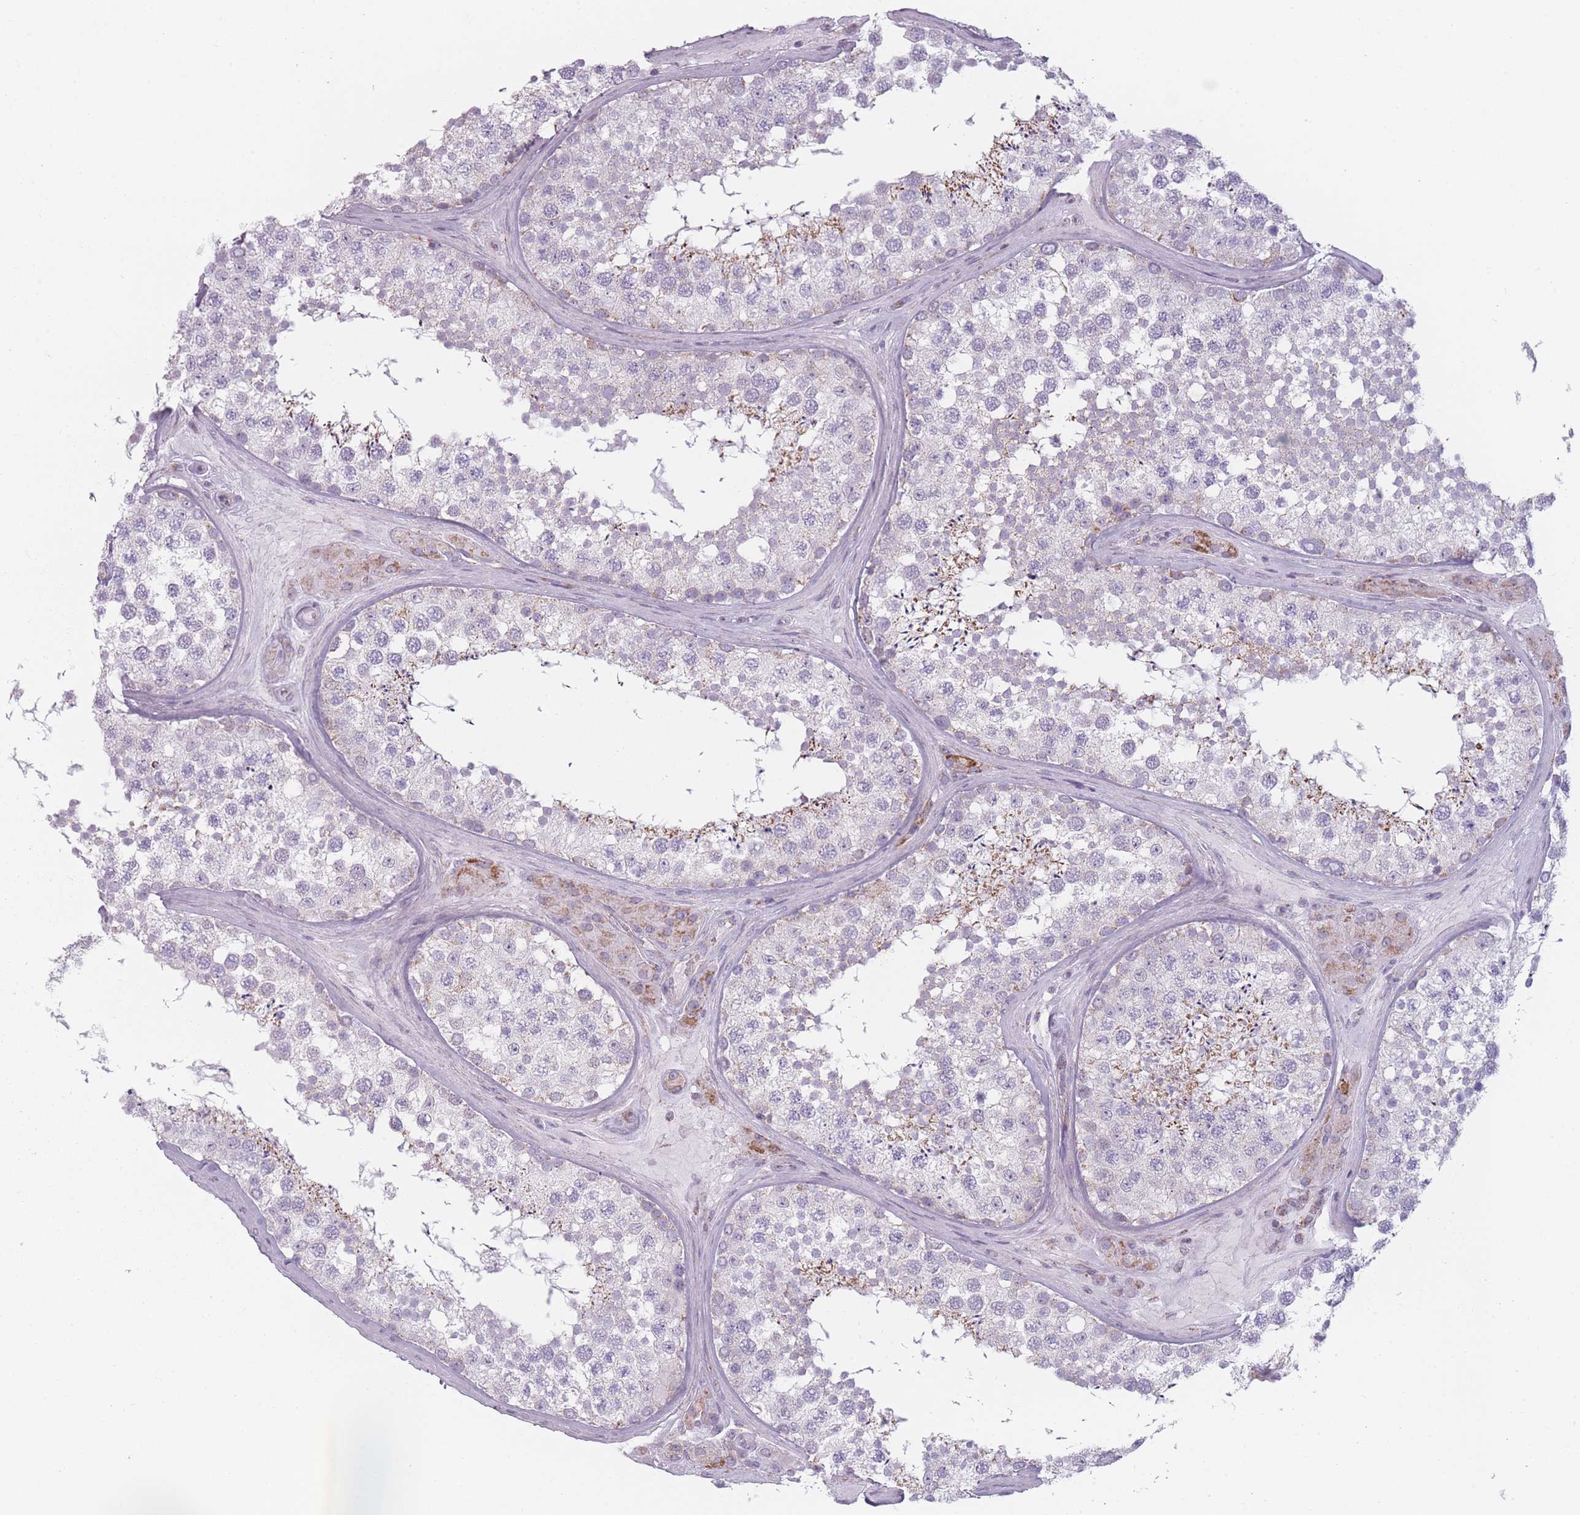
{"staining": {"intensity": "moderate", "quantity": "<25%", "location": "cytoplasmic/membranous"}, "tissue": "testis", "cell_type": "Cells in seminiferous ducts", "image_type": "normal", "snomed": [{"axis": "morphology", "description": "Normal tissue, NOS"}, {"axis": "topography", "description": "Testis"}], "caption": "Protein expression analysis of normal human testis reveals moderate cytoplasmic/membranous positivity in approximately <25% of cells in seminiferous ducts. (Stains: DAB in brown, nuclei in blue, Microscopy: brightfield microscopy at high magnification).", "gene": "DCHS1", "patient": {"sex": "male", "age": 46}}